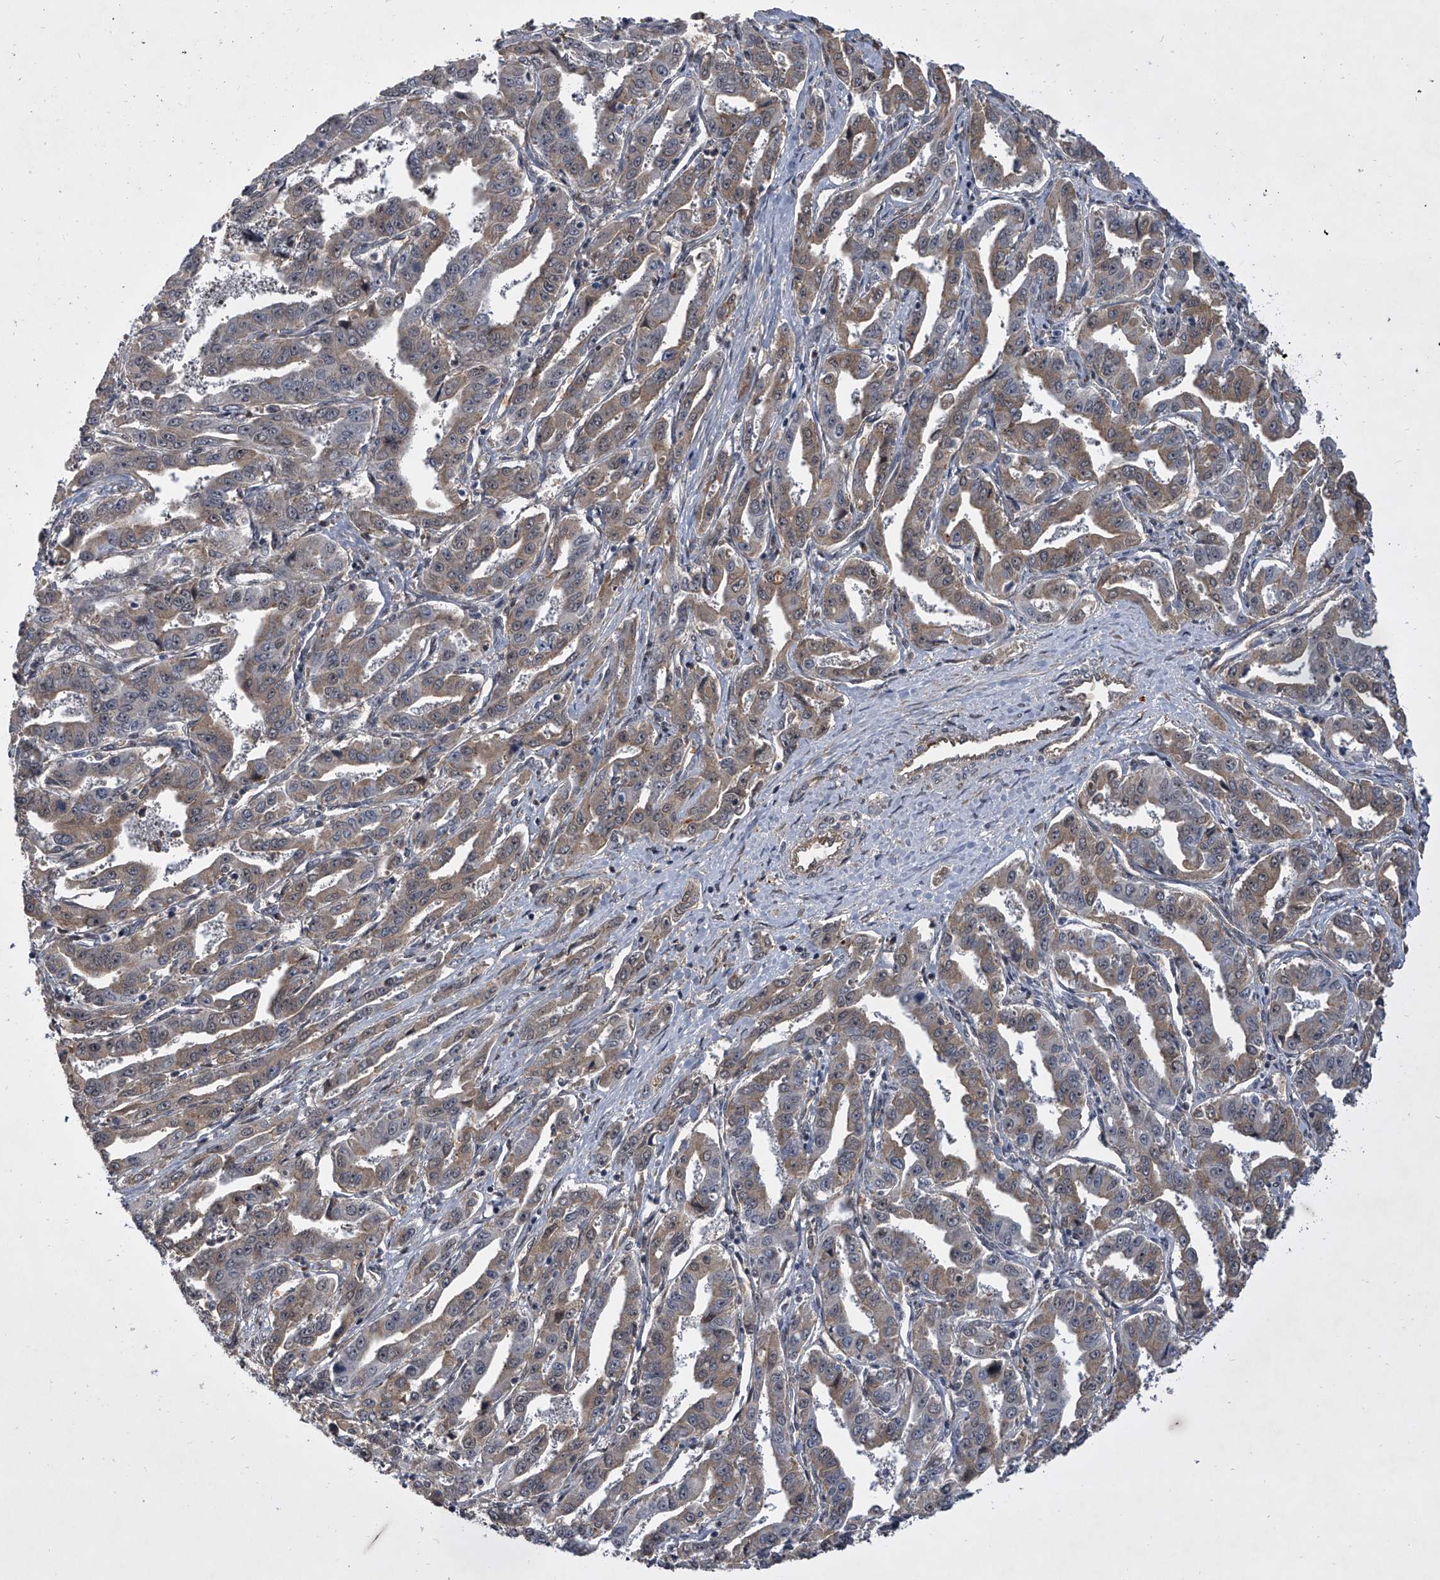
{"staining": {"intensity": "weak", "quantity": ">75%", "location": "cytoplasmic/membranous"}, "tissue": "liver cancer", "cell_type": "Tumor cells", "image_type": "cancer", "snomed": [{"axis": "morphology", "description": "Cholangiocarcinoma"}, {"axis": "topography", "description": "Liver"}], "caption": "DAB (3,3'-diaminobenzidine) immunohistochemical staining of cholangiocarcinoma (liver) demonstrates weak cytoplasmic/membranous protein positivity in about >75% of tumor cells.", "gene": "HEATR6", "patient": {"sex": "male", "age": 59}}